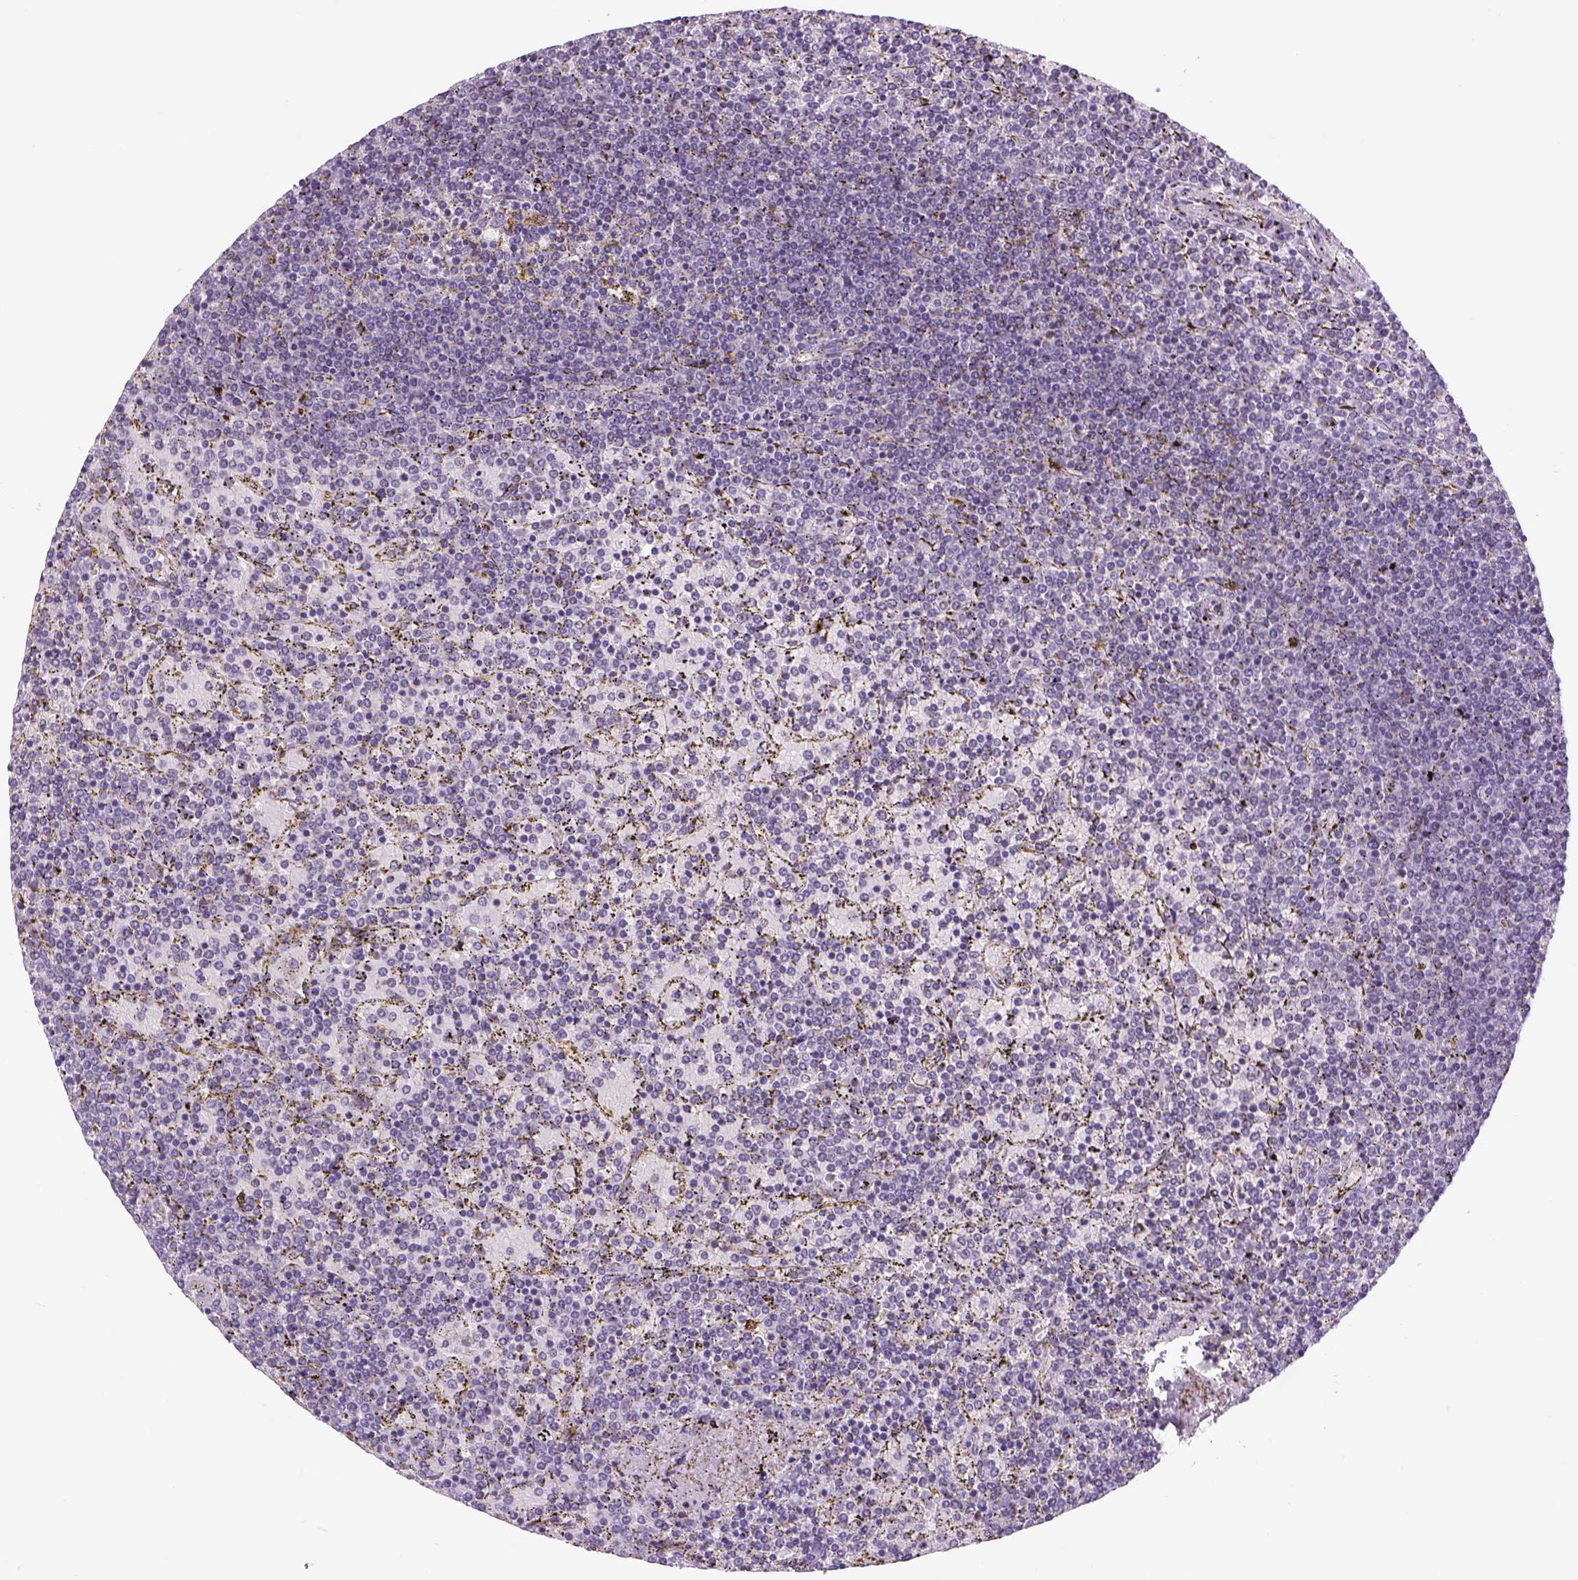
{"staining": {"intensity": "negative", "quantity": "none", "location": "none"}, "tissue": "lymphoma", "cell_type": "Tumor cells", "image_type": "cancer", "snomed": [{"axis": "morphology", "description": "Malignant lymphoma, non-Hodgkin's type, Low grade"}, {"axis": "topography", "description": "Spleen"}], "caption": "Protein analysis of low-grade malignant lymphoma, non-Hodgkin's type shows no significant expression in tumor cells.", "gene": "DBH", "patient": {"sex": "female", "age": 77}}